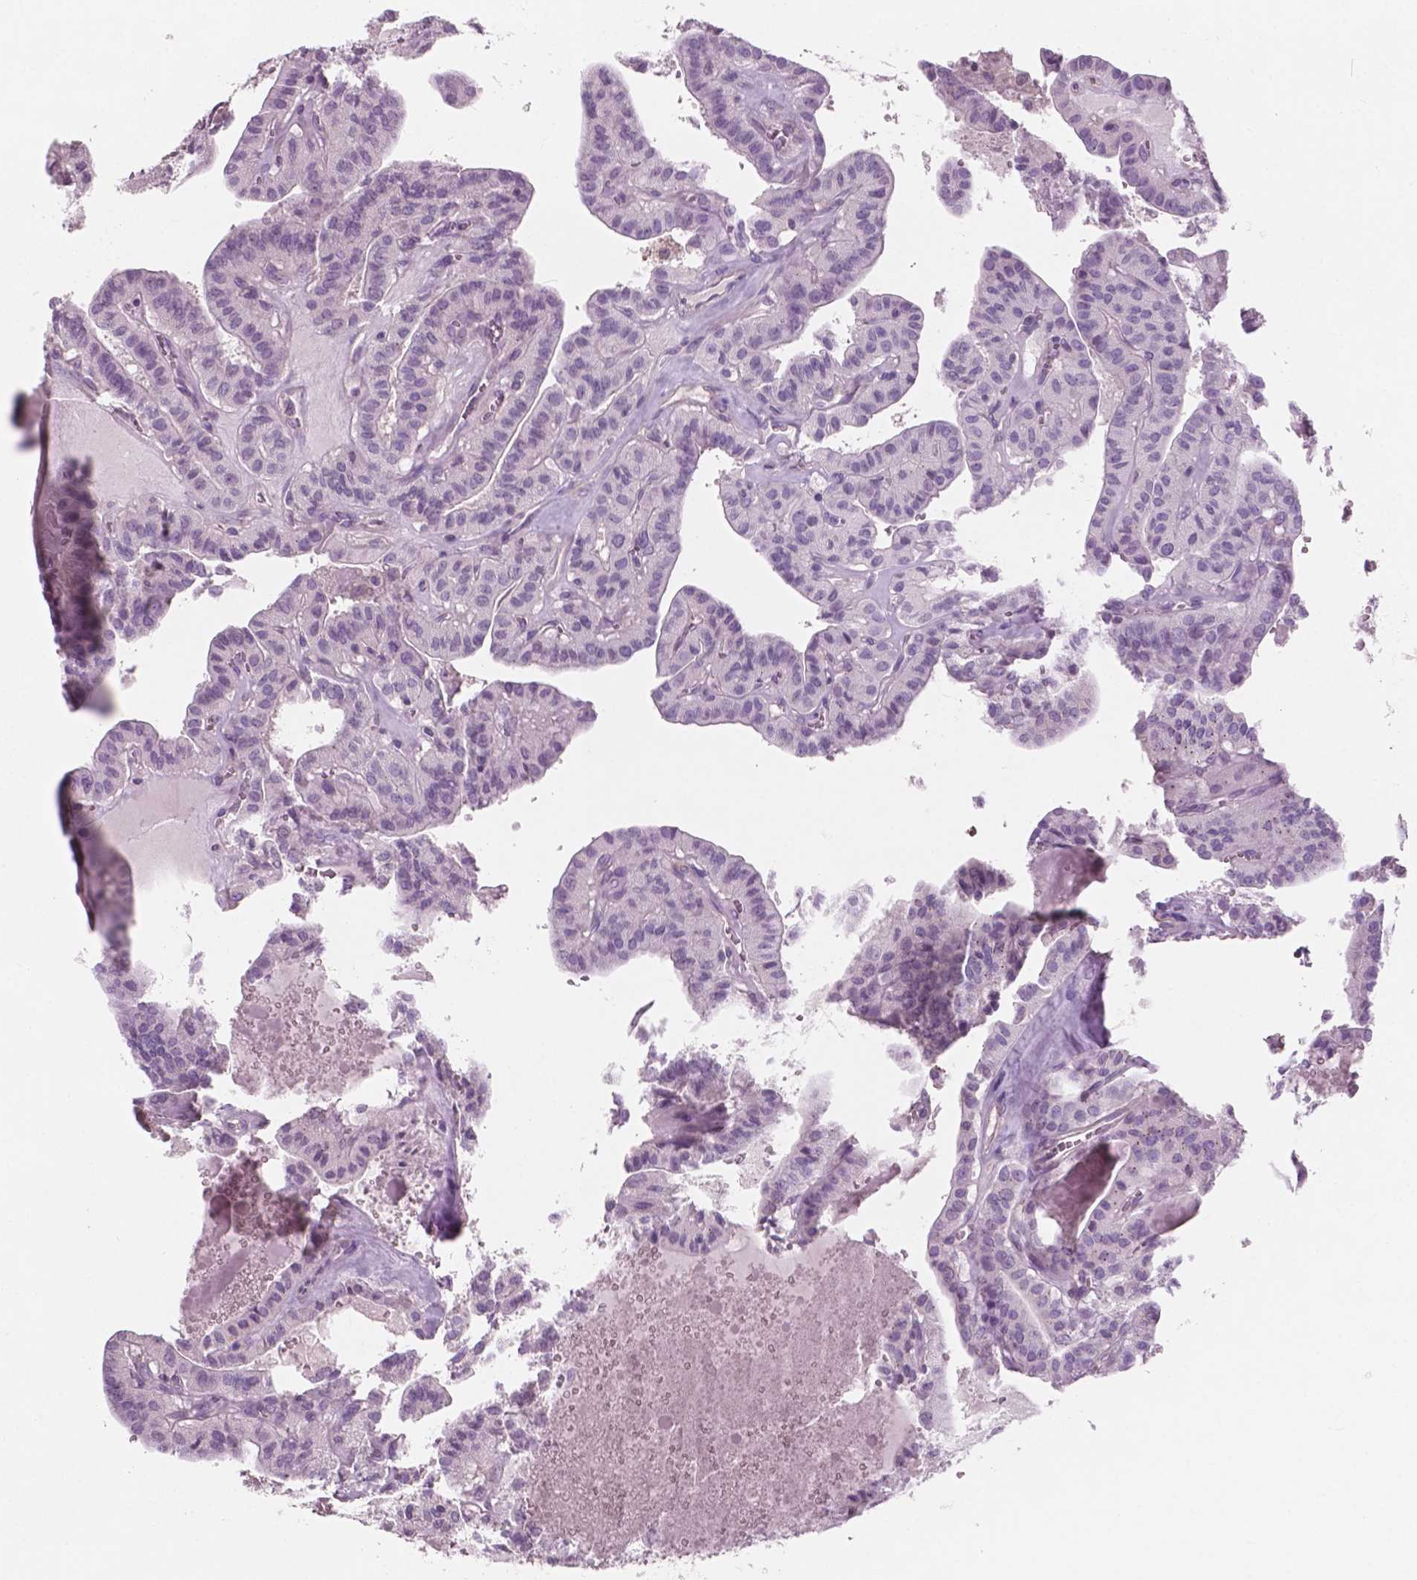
{"staining": {"intensity": "negative", "quantity": "none", "location": "none"}, "tissue": "thyroid cancer", "cell_type": "Tumor cells", "image_type": "cancer", "snomed": [{"axis": "morphology", "description": "Papillary adenocarcinoma, NOS"}, {"axis": "topography", "description": "Thyroid gland"}], "caption": "DAB (3,3'-diaminobenzidine) immunohistochemical staining of papillary adenocarcinoma (thyroid) shows no significant staining in tumor cells.", "gene": "AWAT1", "patient": {"sex": "male", "age": 52}}